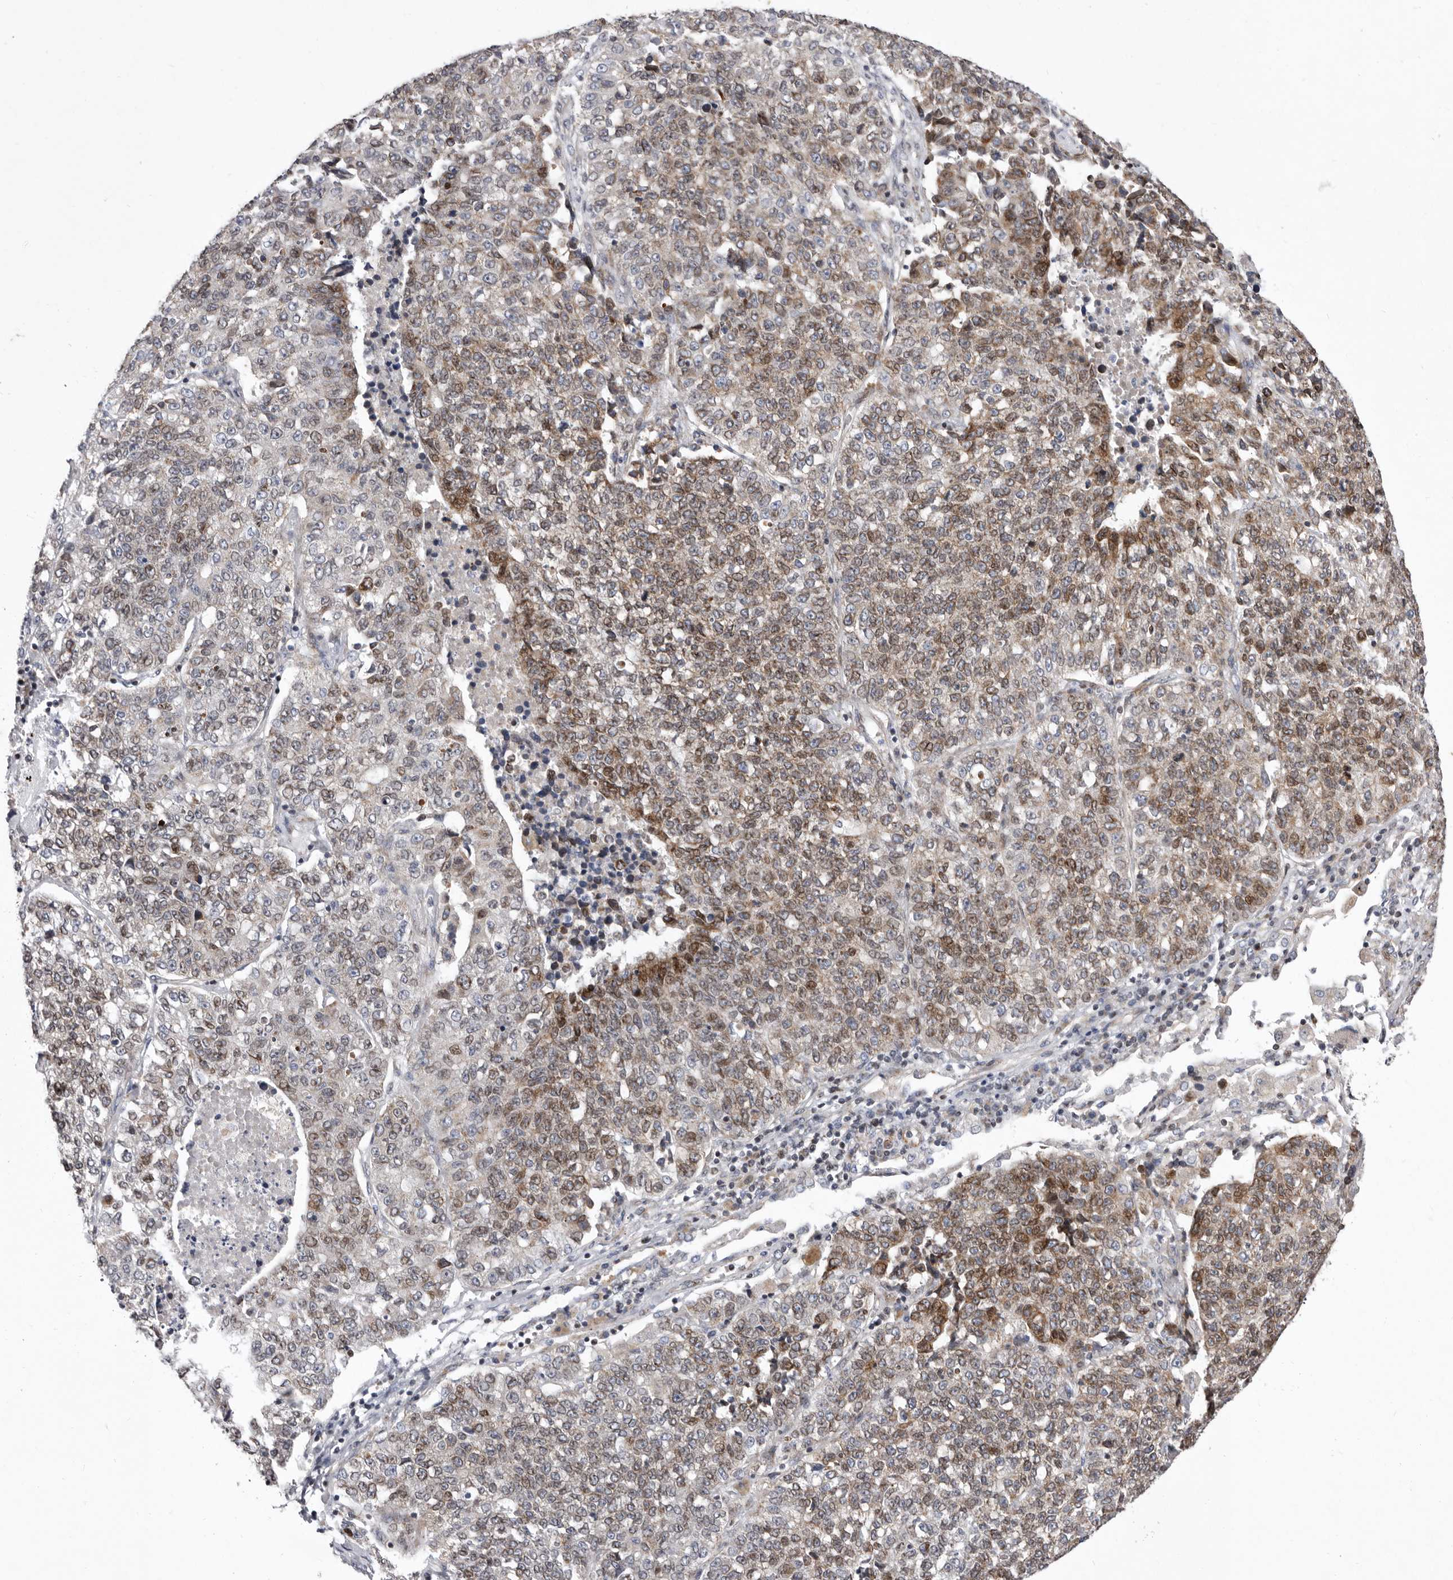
{"staining": {"intensity": "moderate", "quantity": "<25%", "location": "cytoplasmic/membranous"}, "tissue": "lung cancer", "cell_type": "Tumor cells", "image_type": "cancer", "snomed": [{"axis": "morphology", "description": "Adenocarcinoma, NOS"}, {"axis": "topography", "description": "Lung"}], "caption": "About <25% of tumor cells in lung cancer display moderate cytoplasmic/membranous protein staining as visualized by brown immunohistochemical staining.", "gene": "TIMM17B", "patient": {"sex": "male", "age": 49}}